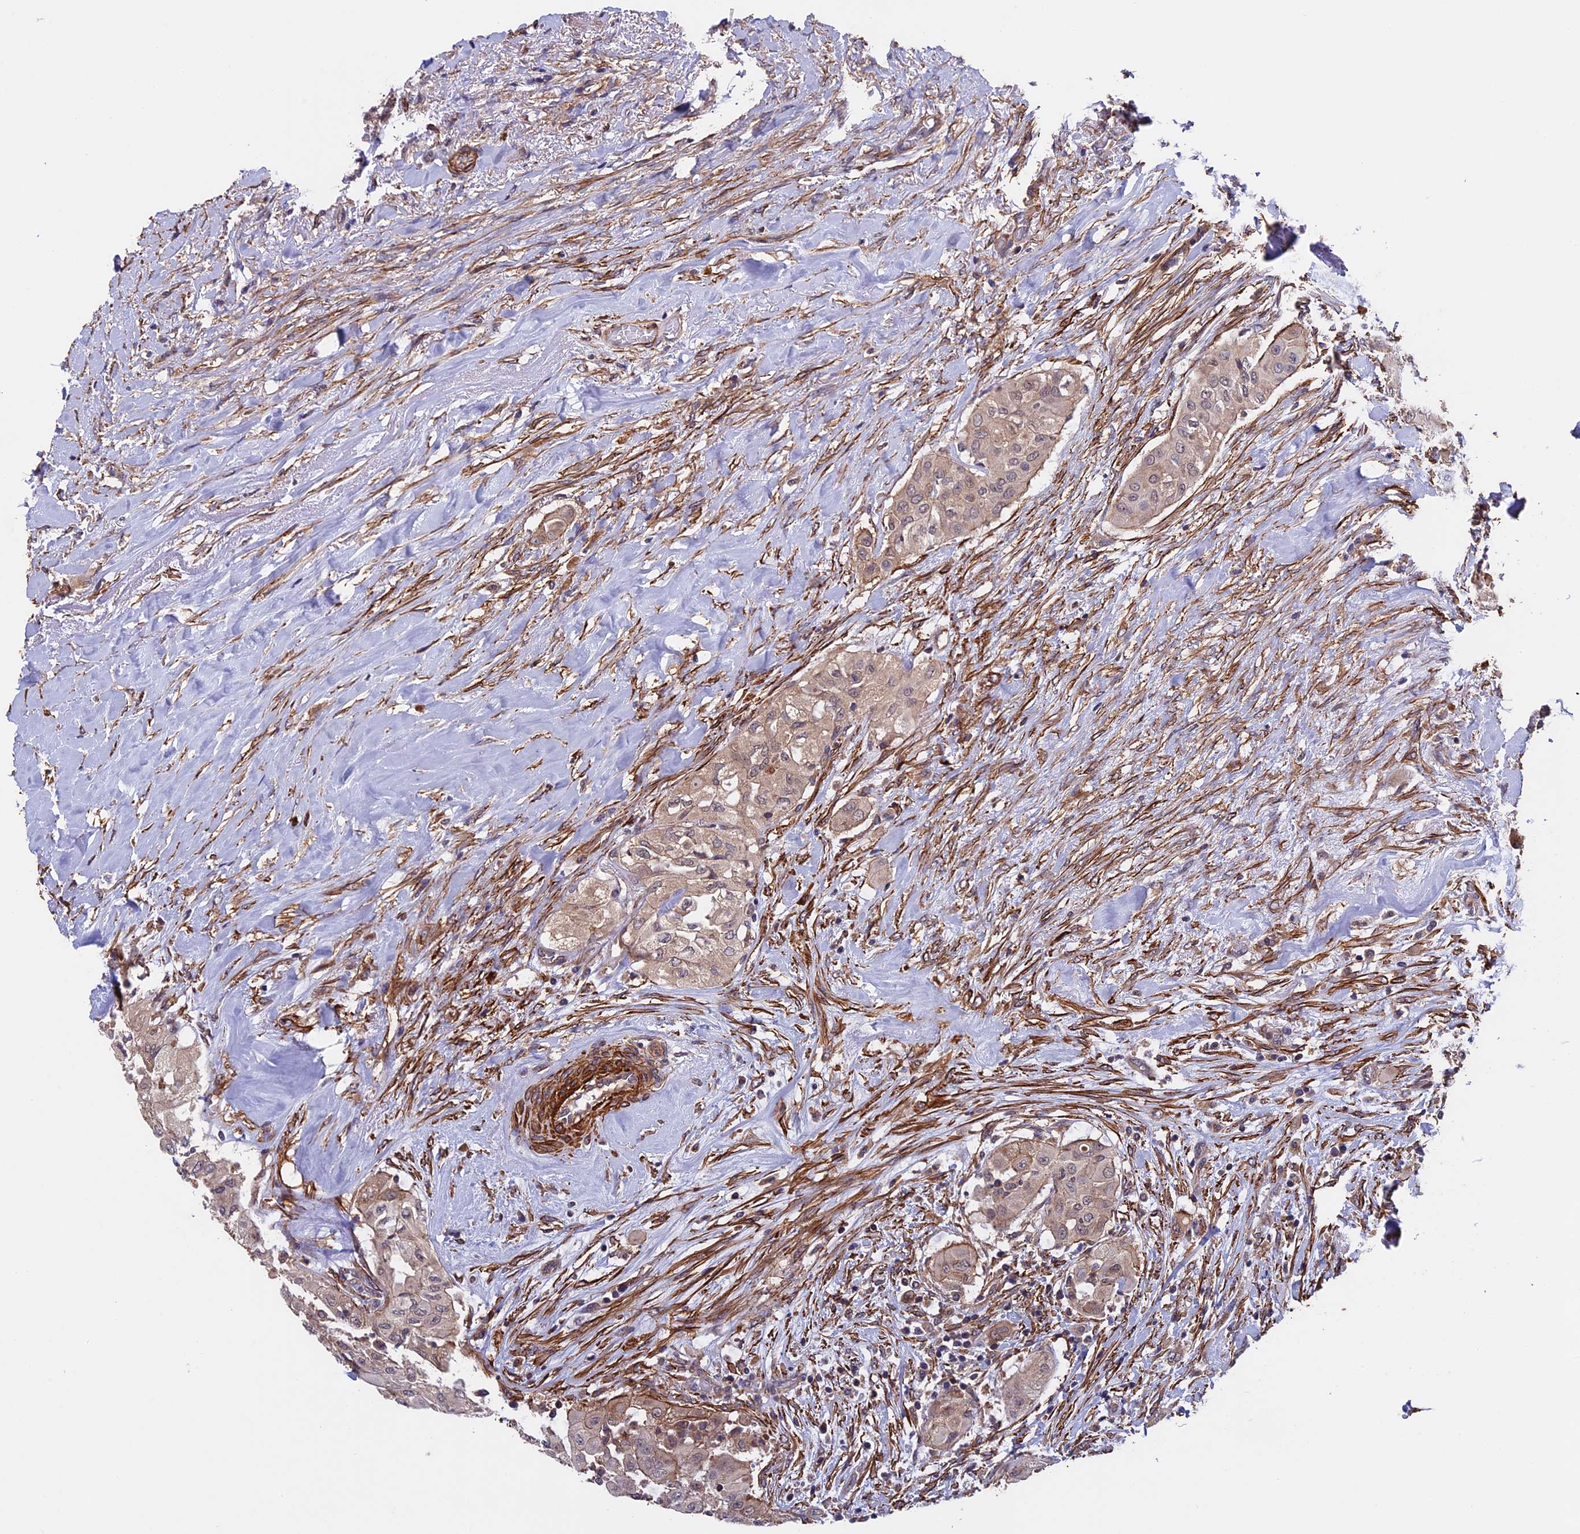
{"staining": {"intensity": "weak", "quantity": "<25%", "location": "cytoplasmic/membranous"}, "tissue": "thyroid cancer", "cell_type": "Tumor cells", "image_type": "cancer", "snomed": [{"axis": "morphology", "description": "Papillary adenocarcinoma, NOS"}, {"axis": "topography", "description": "Thyroid gland"}], "caption": "IHC micrograph of thyroid papillary adenocarcinoma stained for a protein (brown), which shows no expression in tumor cells.", "gene": "SLC9A5", "patient": {"sex": "female", "age": 59}}